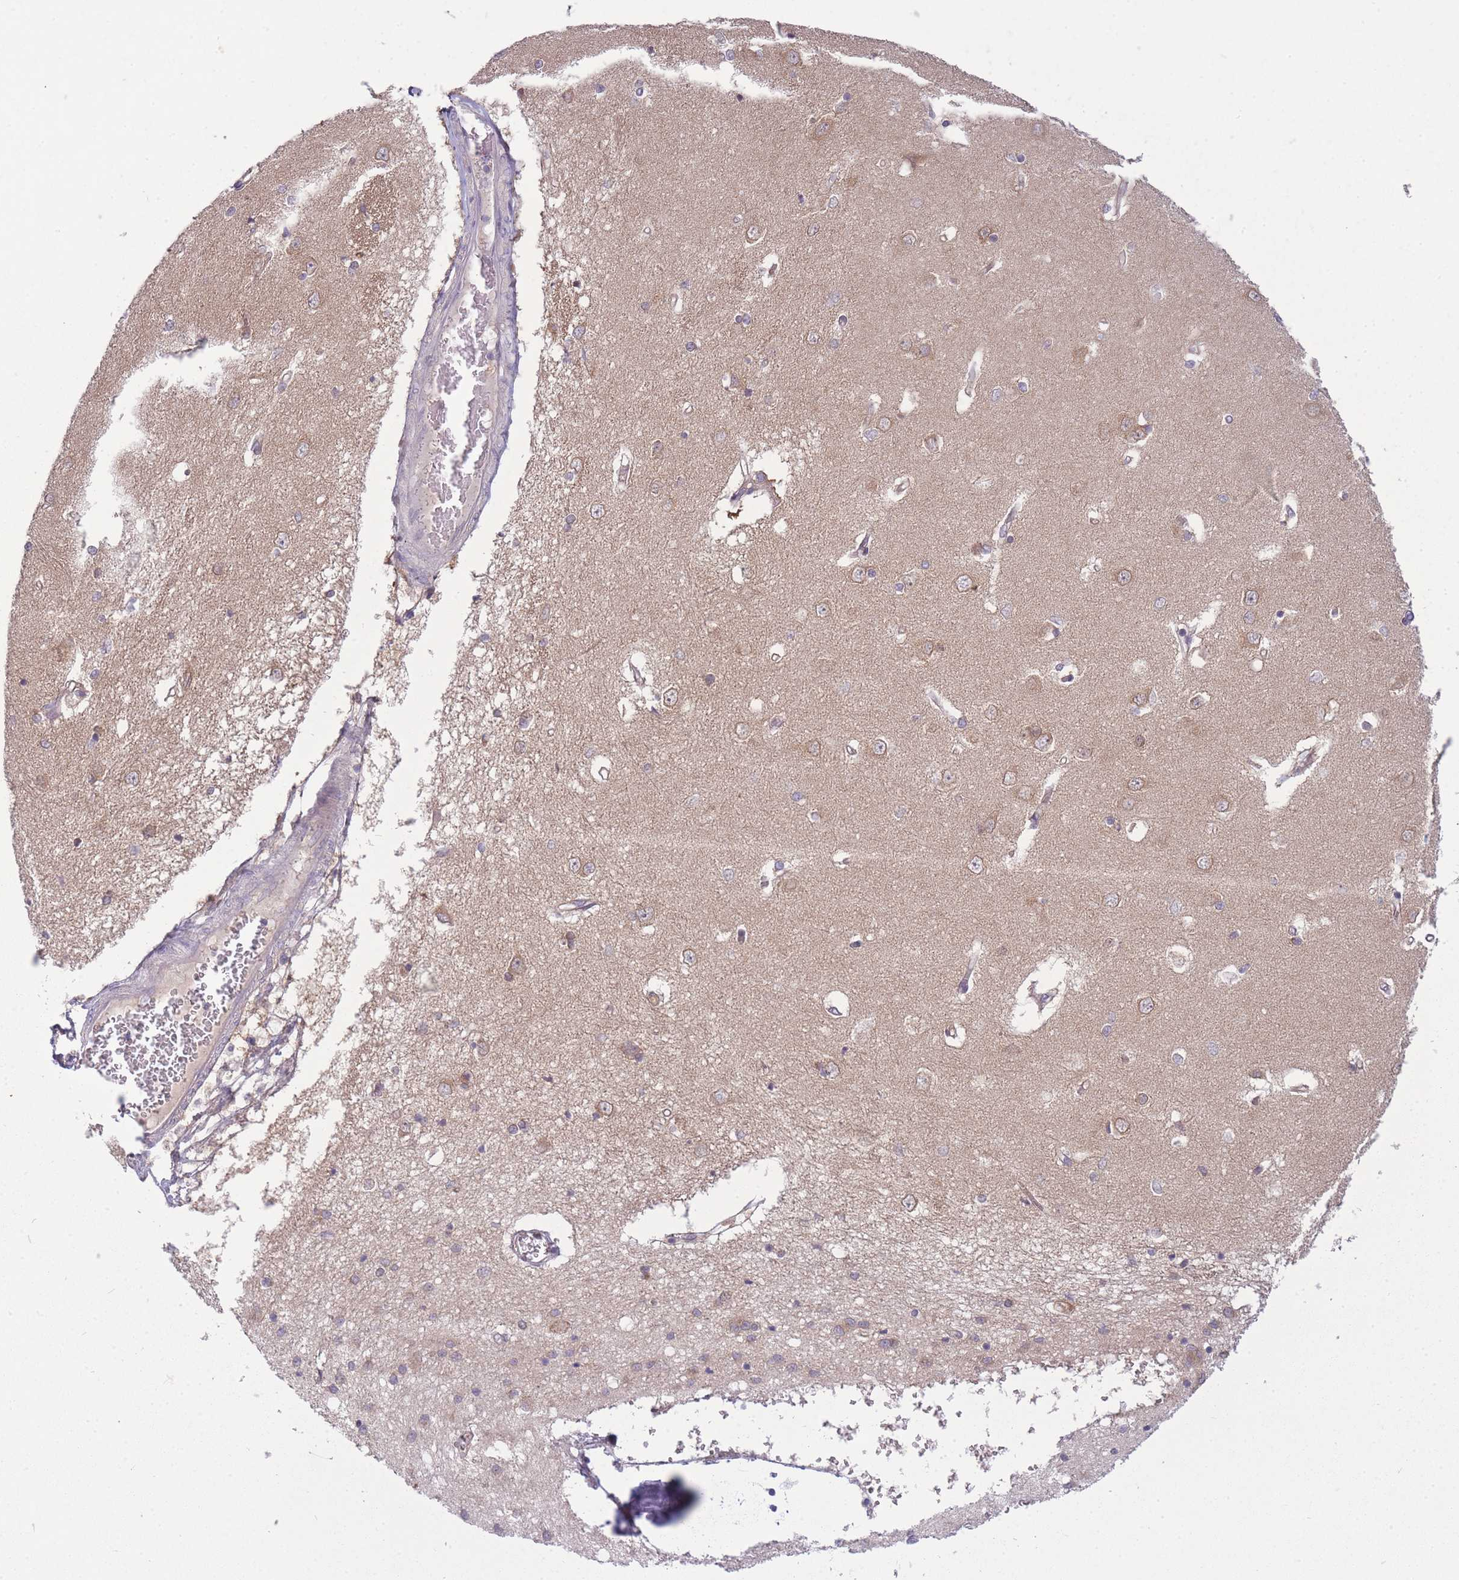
{"staining": {"intensity": "negative", "quantity": "none", "location": "none"}, "tissue": "caudate", "cell_type": "Glial cells", "image_type": "normal", "snomed": [{"axis": "morphology", "description": "Normal tissue, NOS"}, {"axis": "topography", "description": "Lateral ventricle wall"}], "caption": "Immunohistochemistry (IHC) image of benign caudate: human caudate stained with DAB (3,3'-diaminobenzidine) exhibits no significant protein positivity in glial cells.", "gene": "PFDN6", "patient": {"sex": "male", "age": 37}}